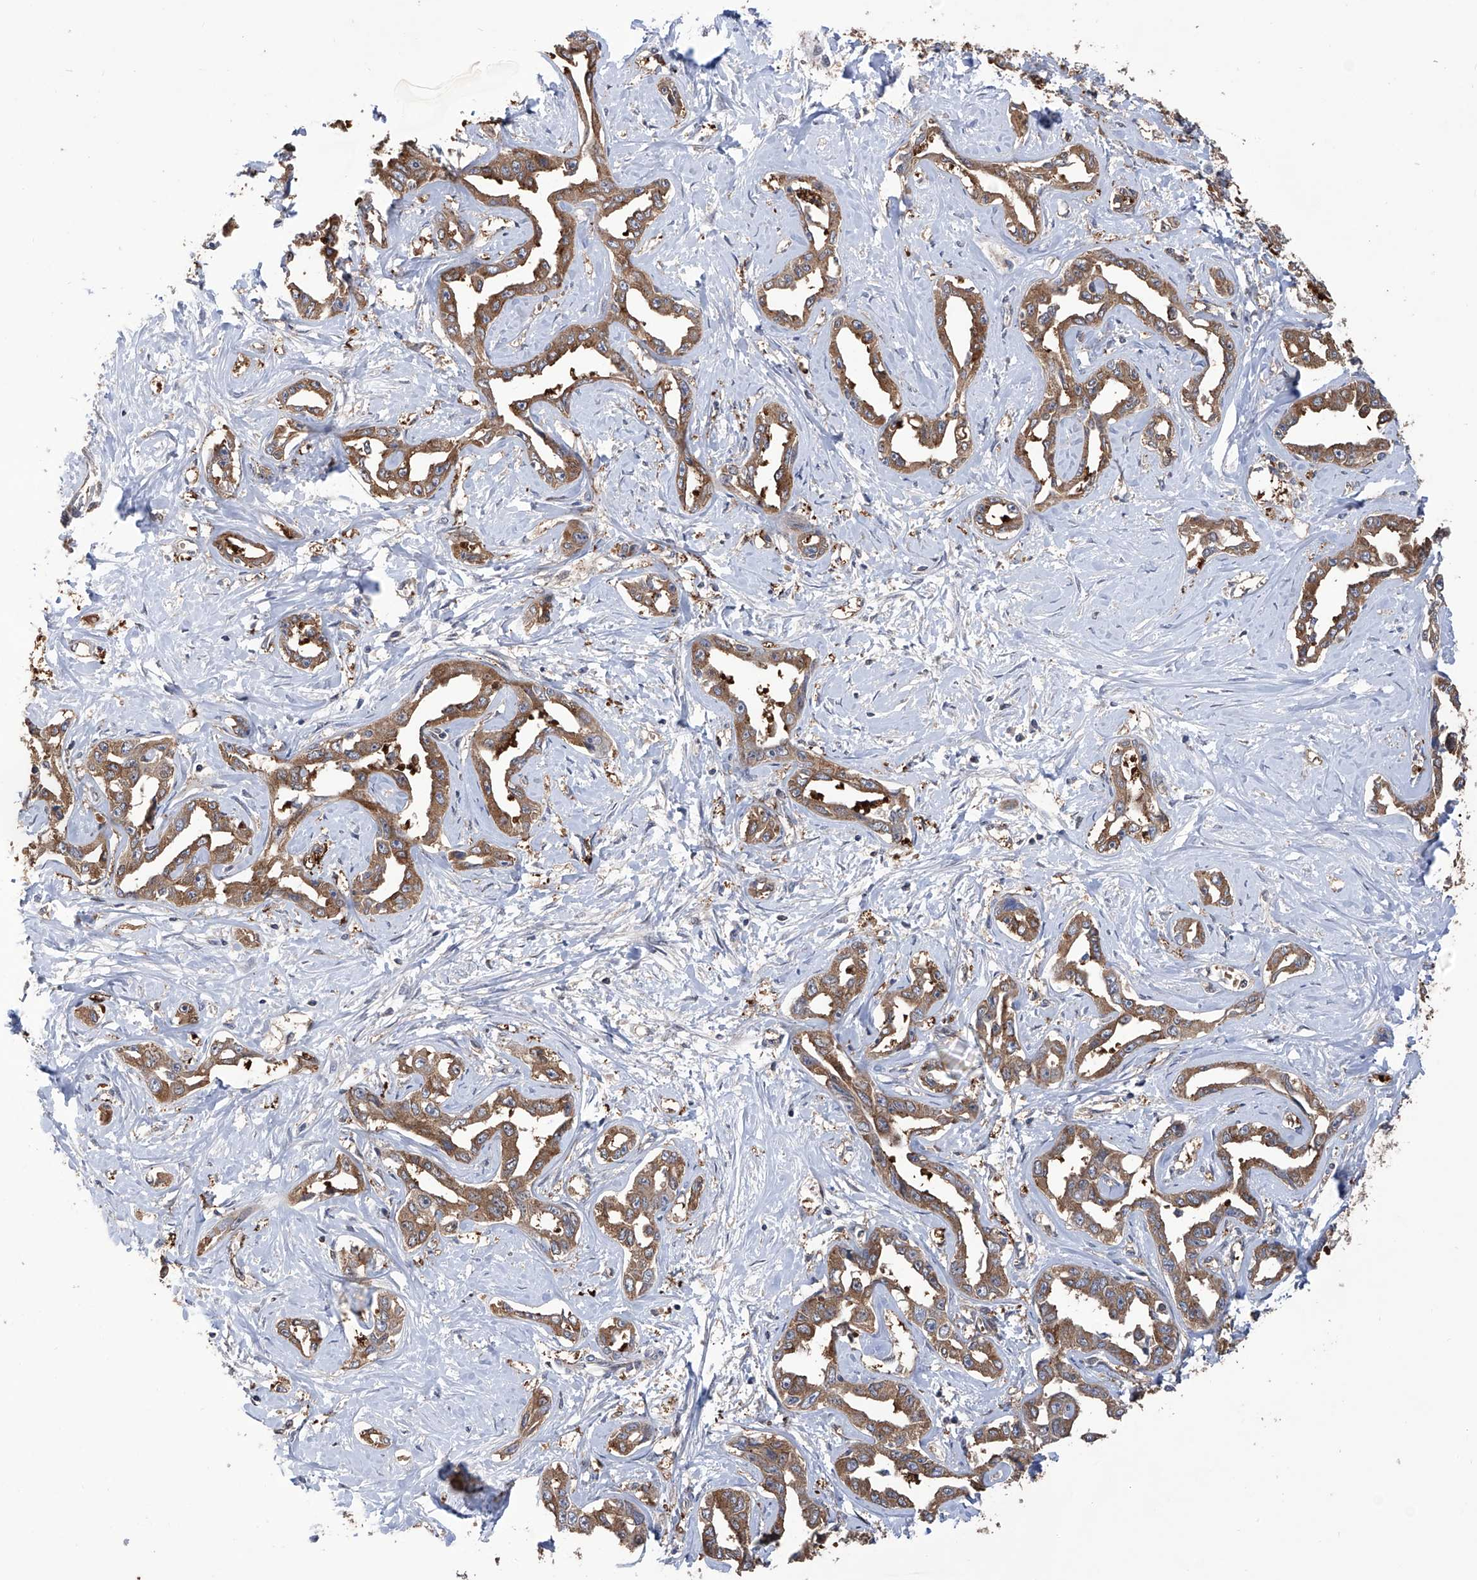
{"staining": {"intensity": "moderate", "quantity": ">75%", "location": "cytoplasmic/membranous"}, "tissue": "liver cancer", "cell_type": "Tumor cells", "image_type": "cancer", "snomed": [{"axis": "morphology", "description": "Cholangiocarcinoma"}, {"axis": "topography", "description": "Liver"}], "caption": "Immunohistochemical staining of cholangiocarcinoma (liver) demonstrates moderate cytoplasmic/membranous protein staining in about >75% of tumor cells.", "gene": "NUDT17", "patient": {"sex": "male", "age": 59}}